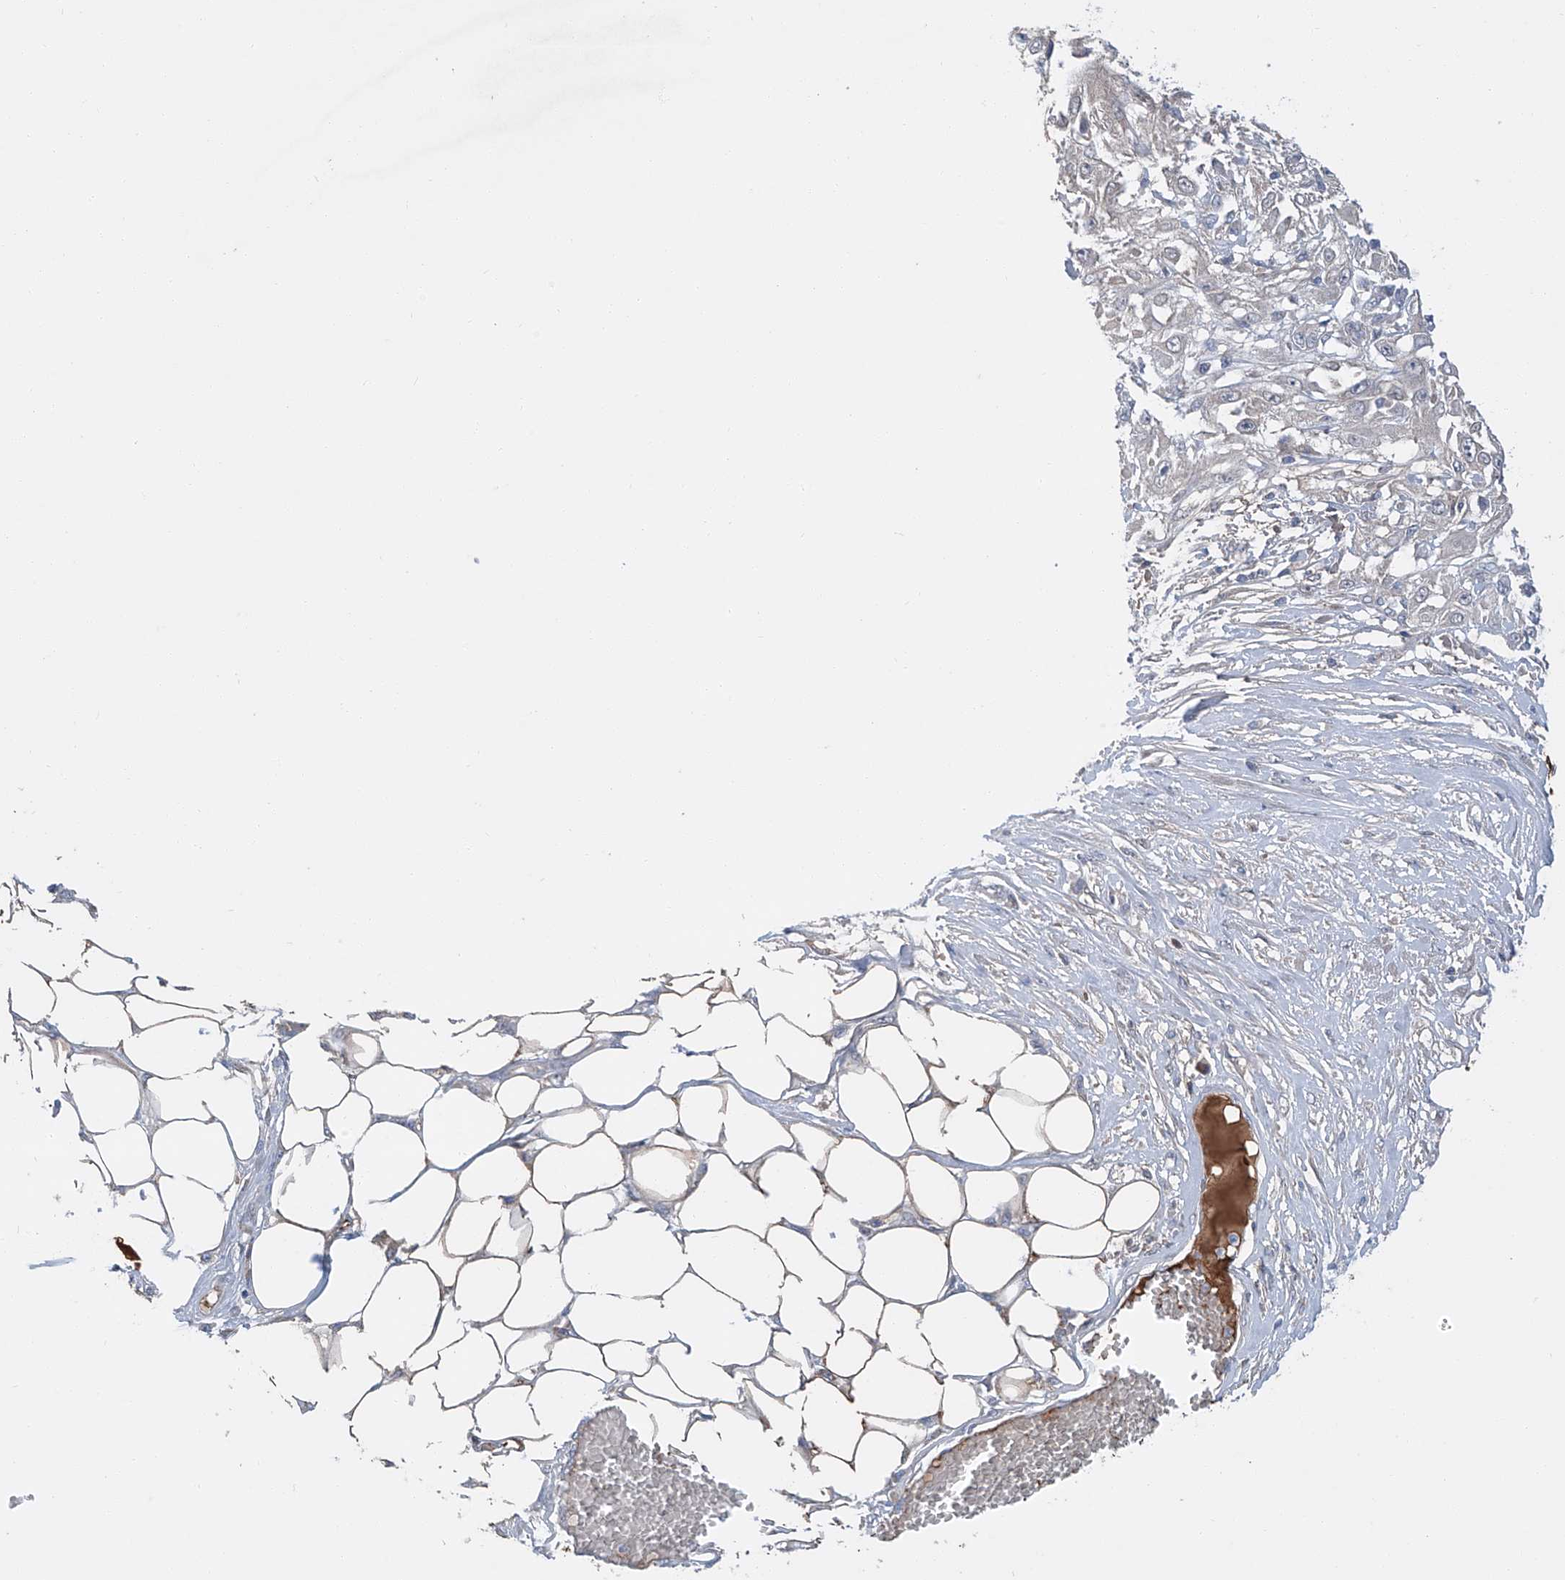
{"staining": {"intensity": "negative", "quantity": "none", "location": "none"}, "tissue": "skin cancer", "cell_type": "Tumor cells", "image_type": "cancer", "snomed": [{"axis": "morphology", "description": "Squamous cell carcinoma, NOS"}, {"axis": "morphology", "description": "Squamous cell carcinoma, metastatic, NOS"}, {"axis": "topography", "description": "Skin"}, {"axis": "topography", "description": "Lymph node"}], "caption": "Skin cancer (squamous cell carcinoma) stained for a protein using immunohistochemistry (IHC) demonstrates no positivity tumor cells.", "gene": "SIX4", "patient": {"sex": "male", "age": 75}}